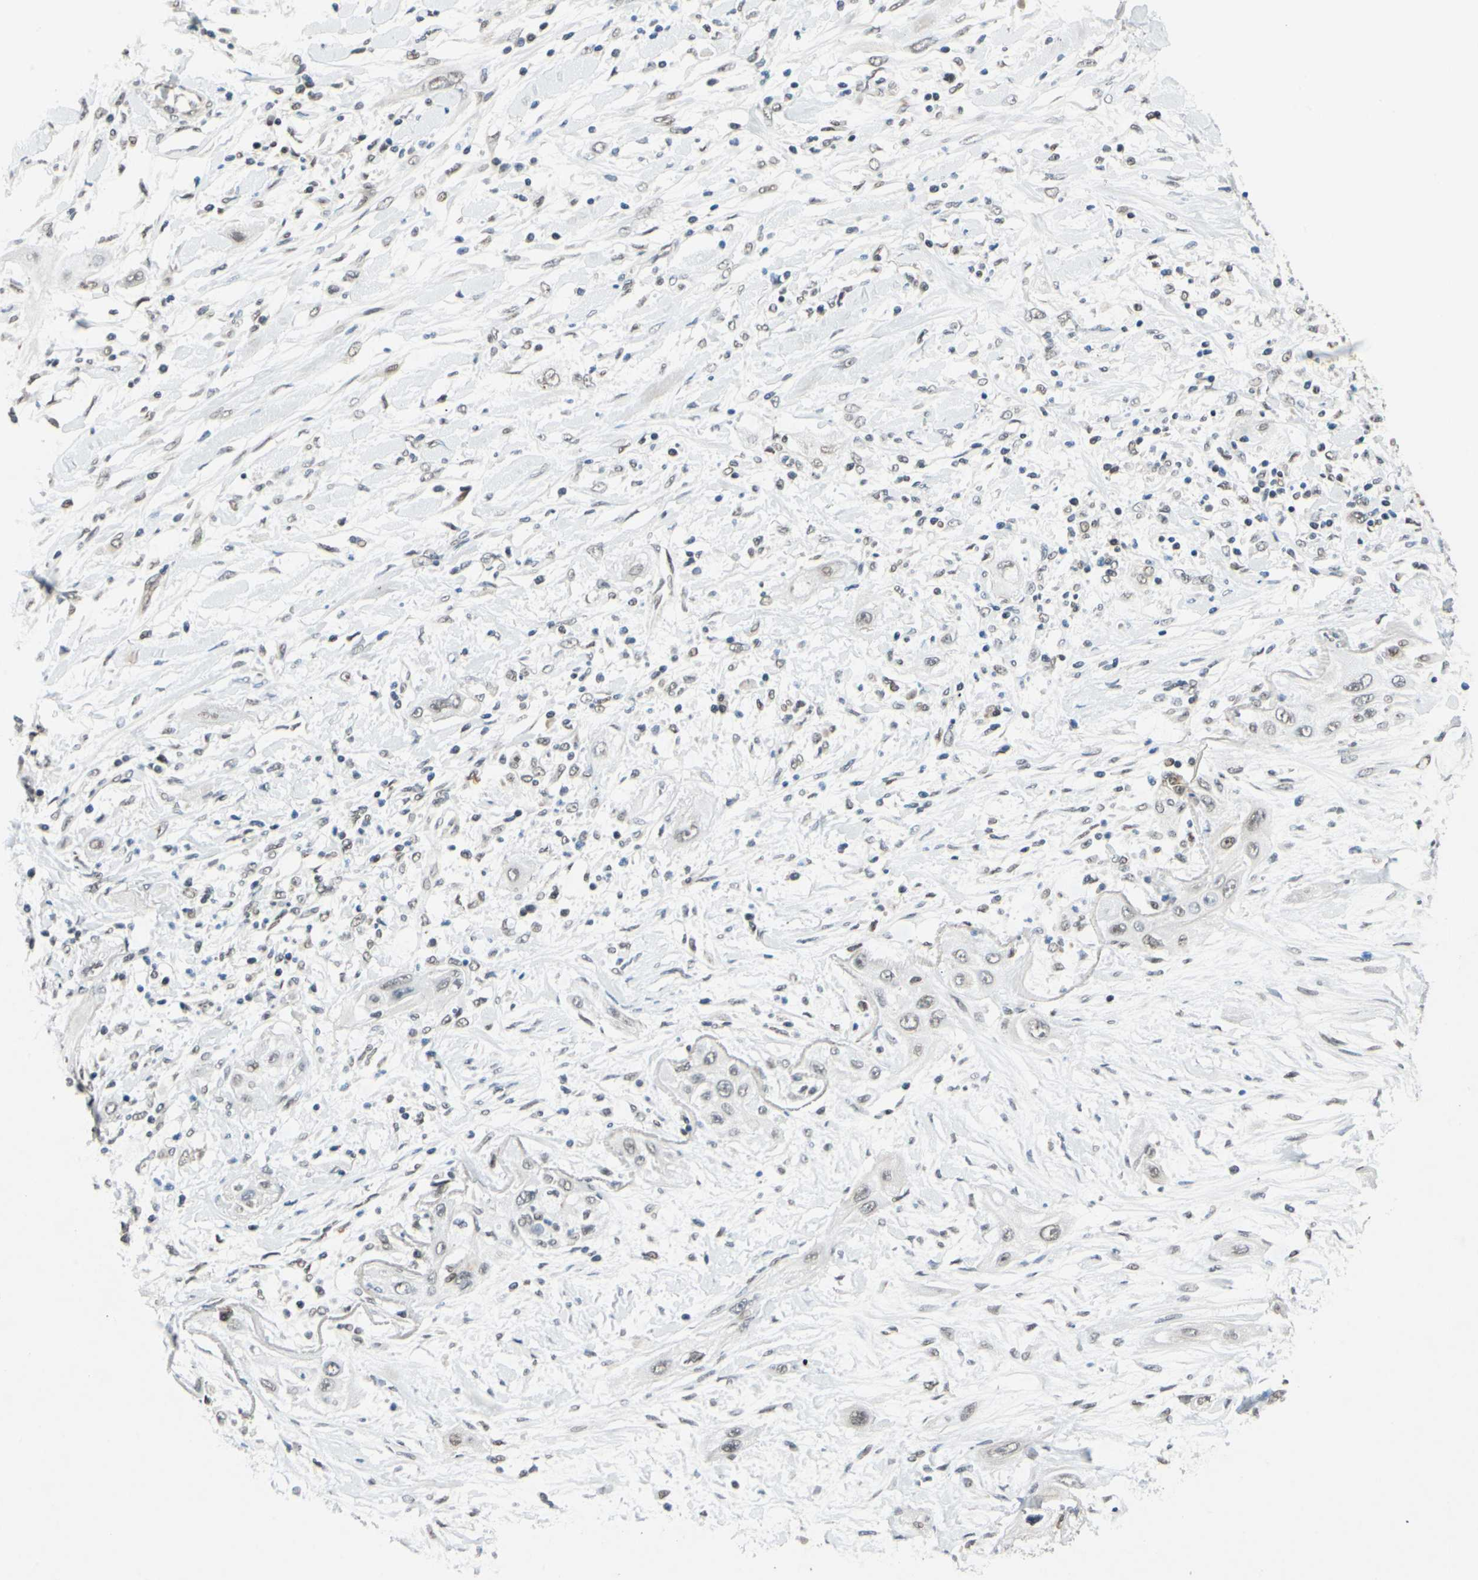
{"staining": {"intensity": "weak", "quantity": "25%-75%", "location": "nuclear"}, "tissue": "lung cancer", "cell_type": "Tumor cells", "image_type": "cancer", "snomed": [{"axis": "morphology", "description": "Squamous cell carcinoma, NOS"}, {"axis": "topography", "description": "Lung"}], "caption": "Immunohistochemical staining of human squamous cell carcinoma (lung) demonstrates weak nuclear protein positivity in approximately 25%-75% of tumor cells.", "gene": "POGZ", "patient": {"sex": "female", "age": 47}}